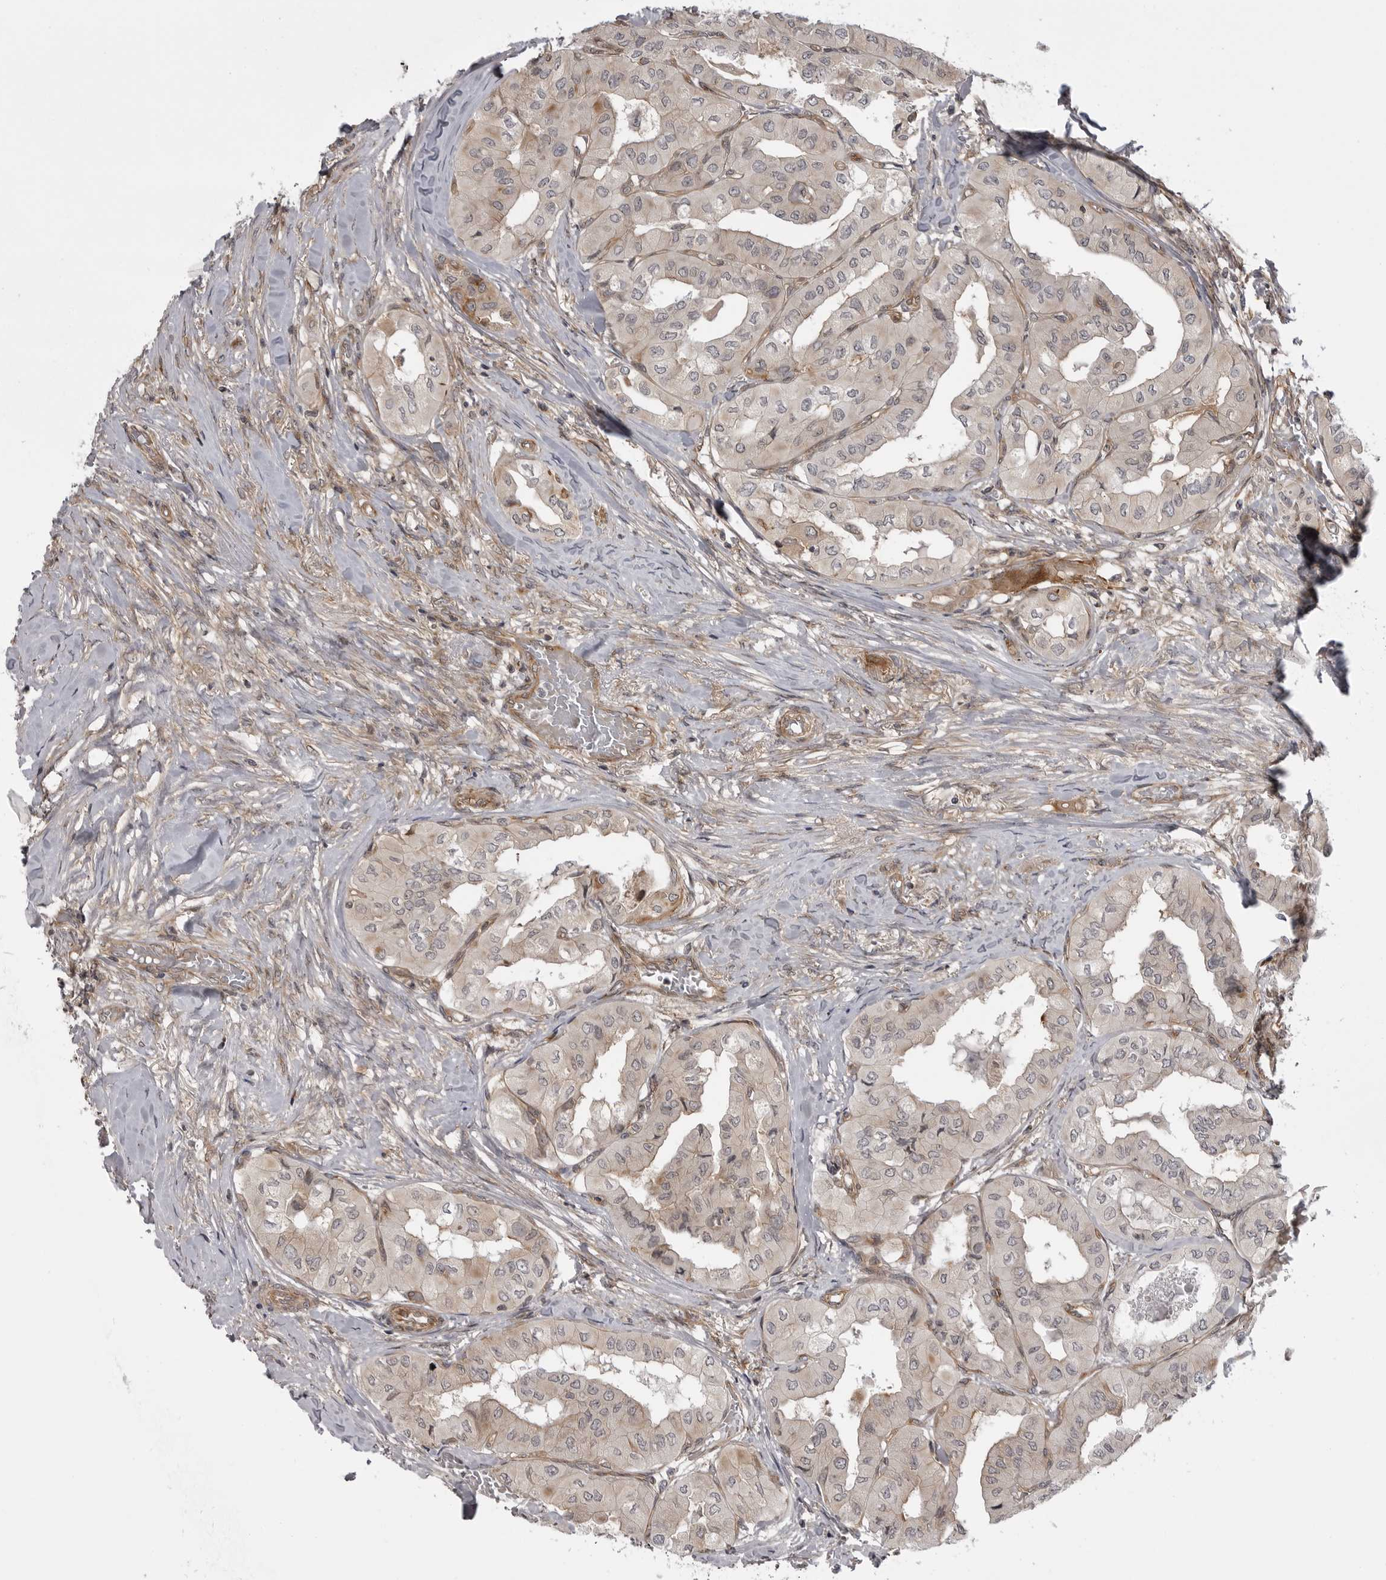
{"staining": {"intensity": "weak", "quantity": "<25%", "location": "cytoplasmic/membranous"}, "tissue": "thyroid cancer", "cell_type": "Tumor cells", "image_type": "cancer", "snomed": [{"axis": "morphology", "description": "Papillary adenocarcinoma, NOS"}, {"axis": "topography", "description": "Thyroid gland"}], "caption": "Tumor cells show no significant expression in thyroid cancer (papillary adenocarcinoma).", "gene": "LRRC45", "patient": {"sex": "female", "age": 59}}